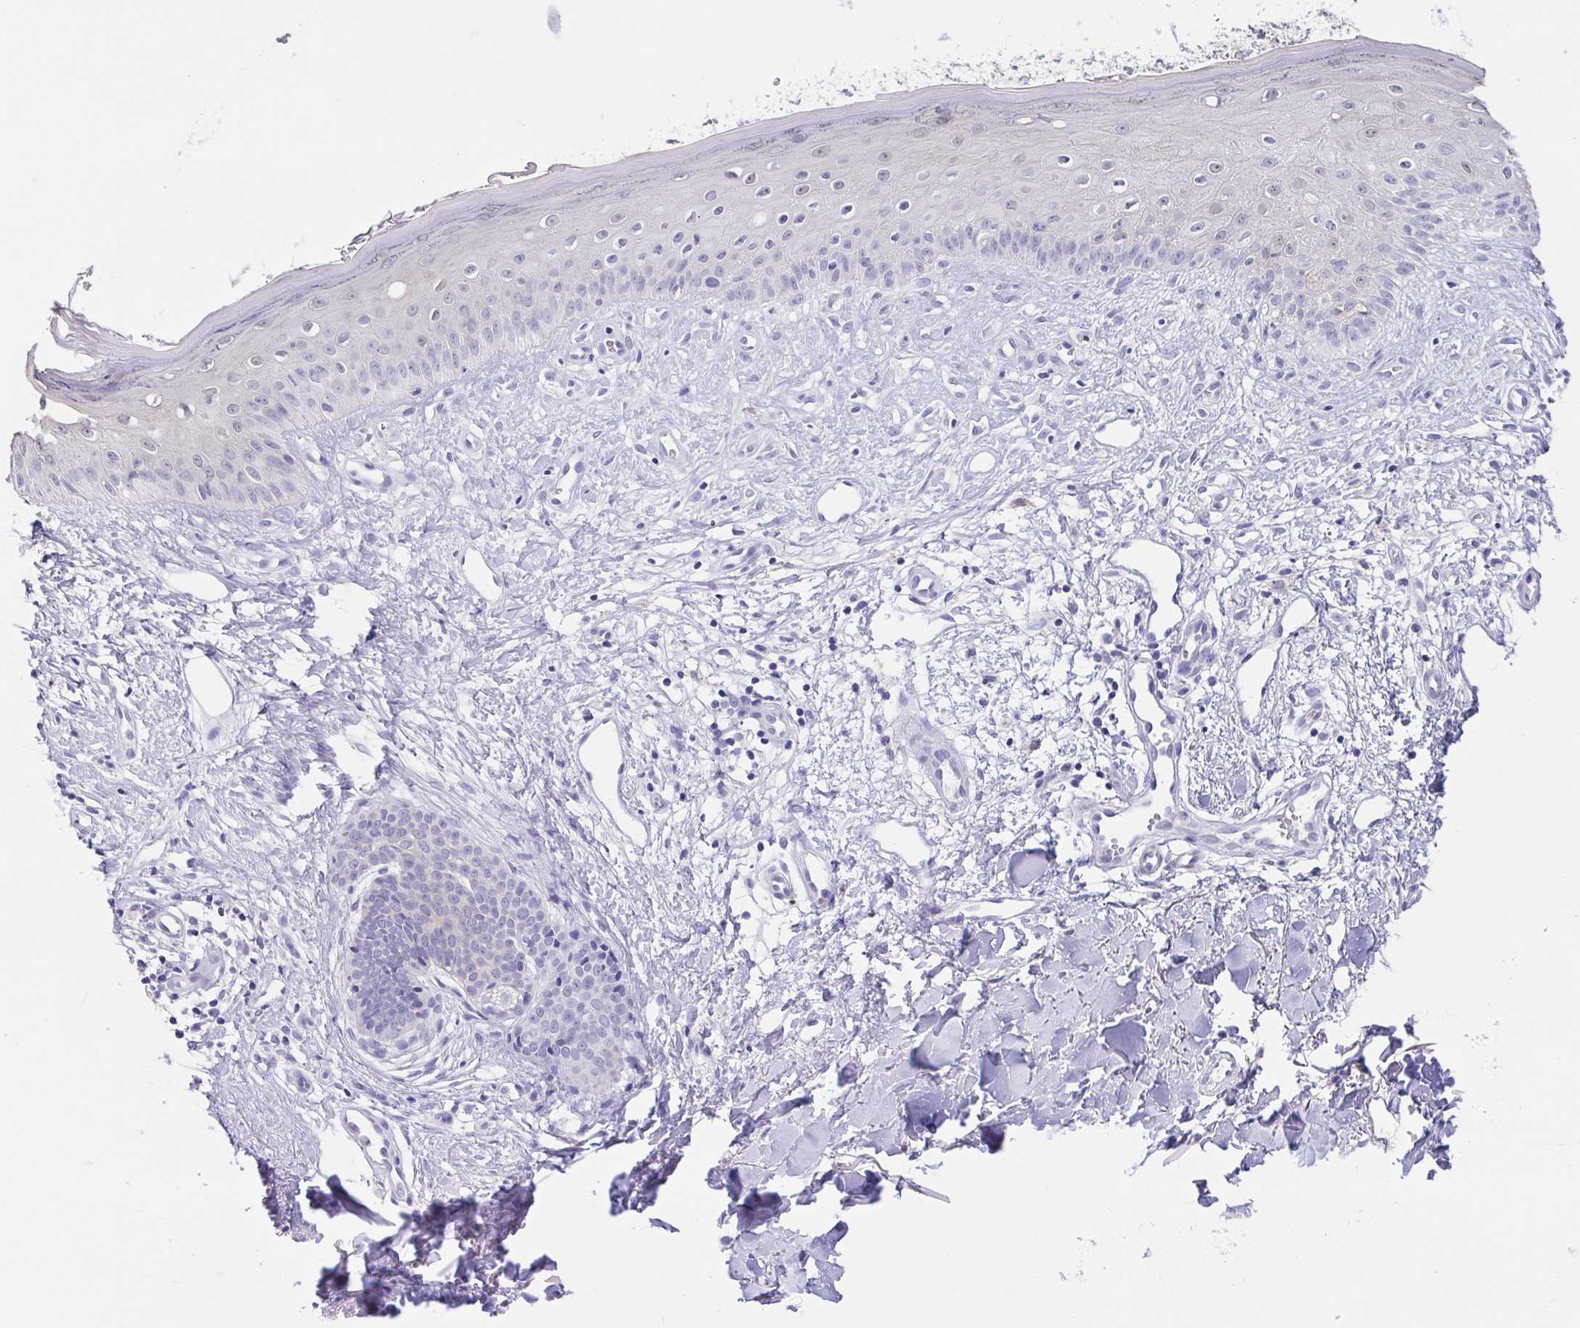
{"staining": {"intensity": "negative", "quantity": "none", "location": "none"}, "tissue": "skin cancer", "cell_type": "Tumor cells", "image_type": "cancer", "snomed": [{"axis": "morphology", "description": "Basal cell carcinoma"}, {"axis": "topography", "description": "Skin"}], "caption": "Tumor cells show no significant expression in skin basal cell carcinoma.", "gene": "FABP3", "patient": {"sex": "male", "age": 51}}